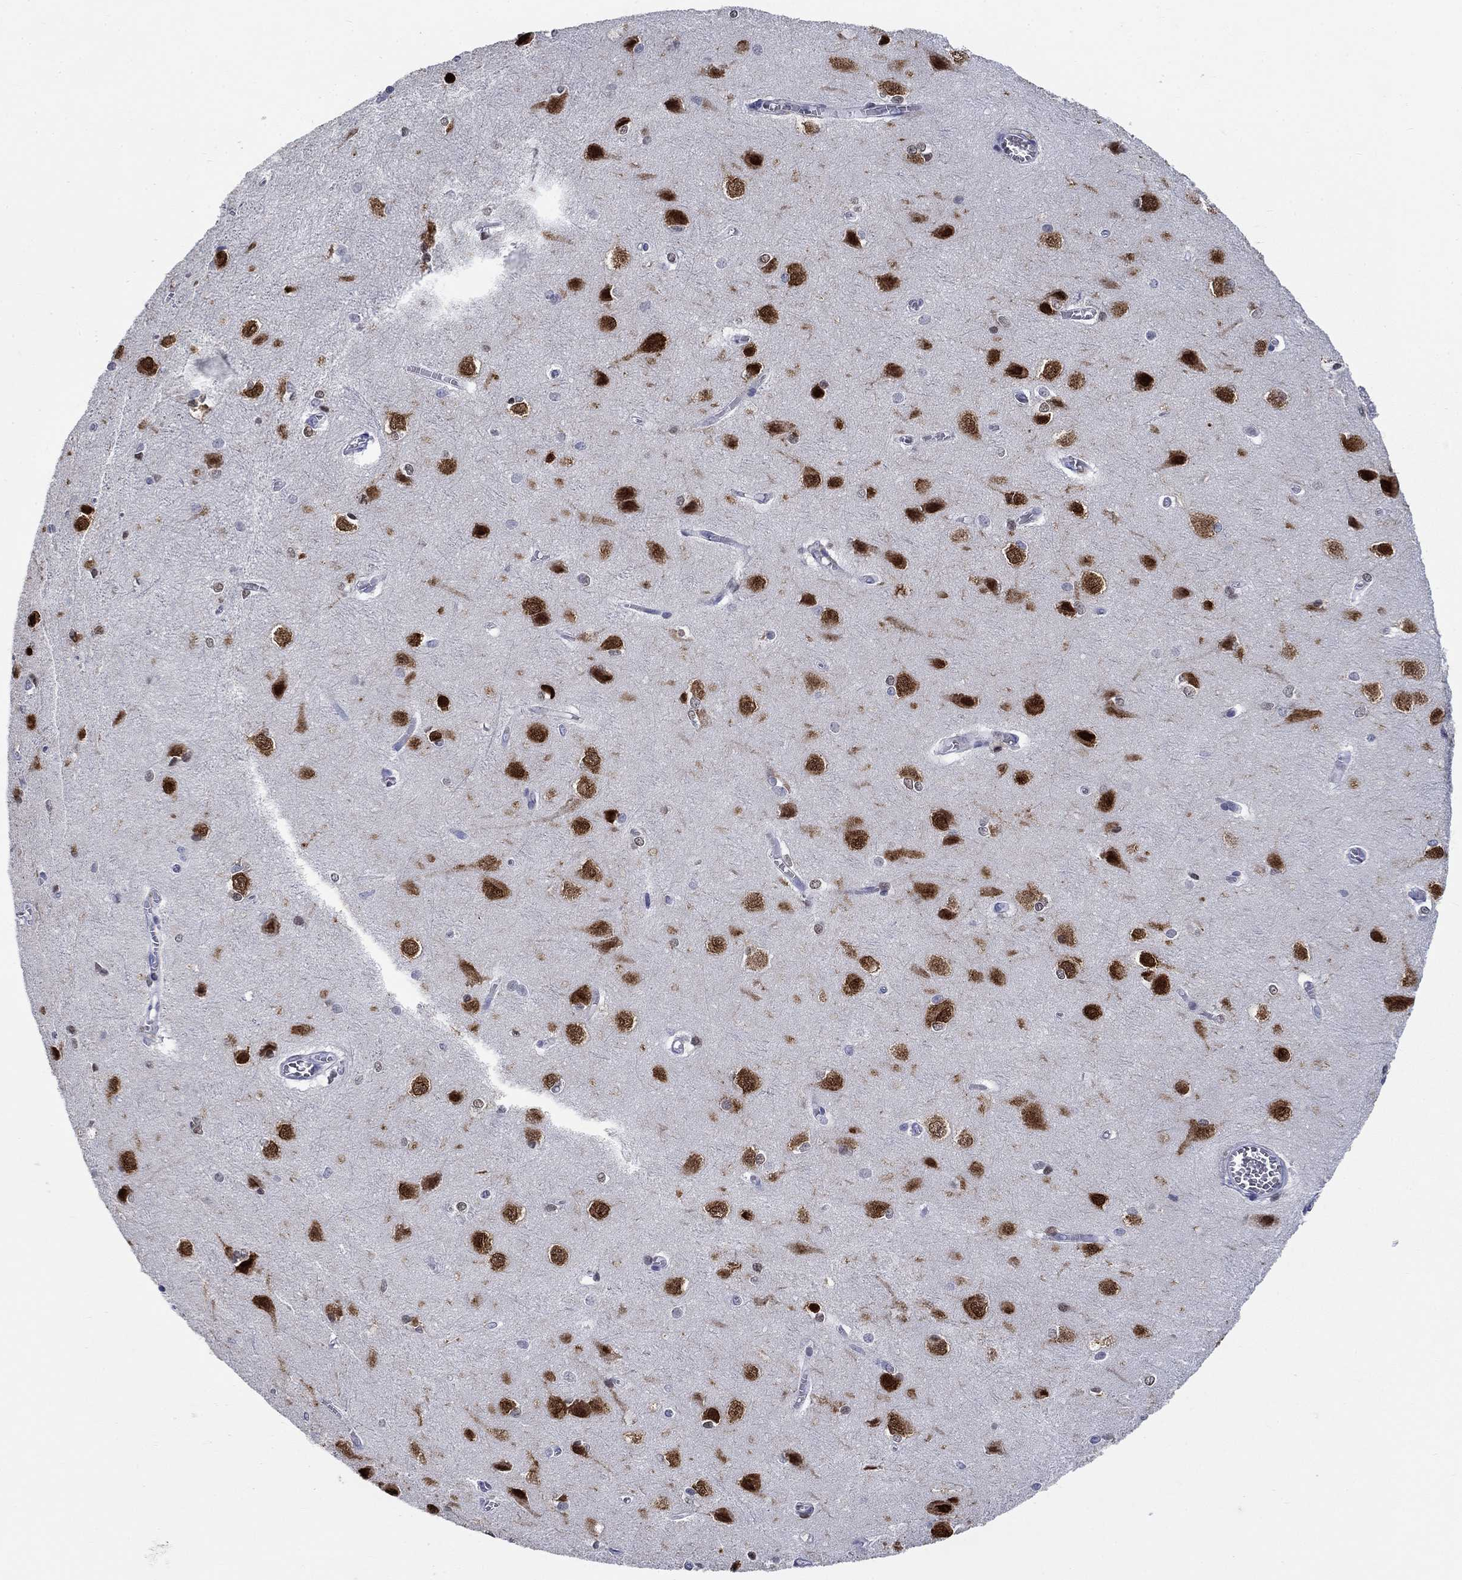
{"staining": {"intensity": "negative", "quantity": "none", "location": "none"}, "tissue": "cerebral cortex", "cell_type": "Endothelial cells", "image_type": "normal", "snomed": [{"axis": "morphology", "description": "Normal tissue, NOS"}, {"axis": "topography", "description": "Cerebral cortex"}], "caption": "The IHC micrograph has no significant positivity in endothelial cells of cerebral cortex.", "gene": "ELAVL4", "patient": {"sex": "male", "age": 37}}